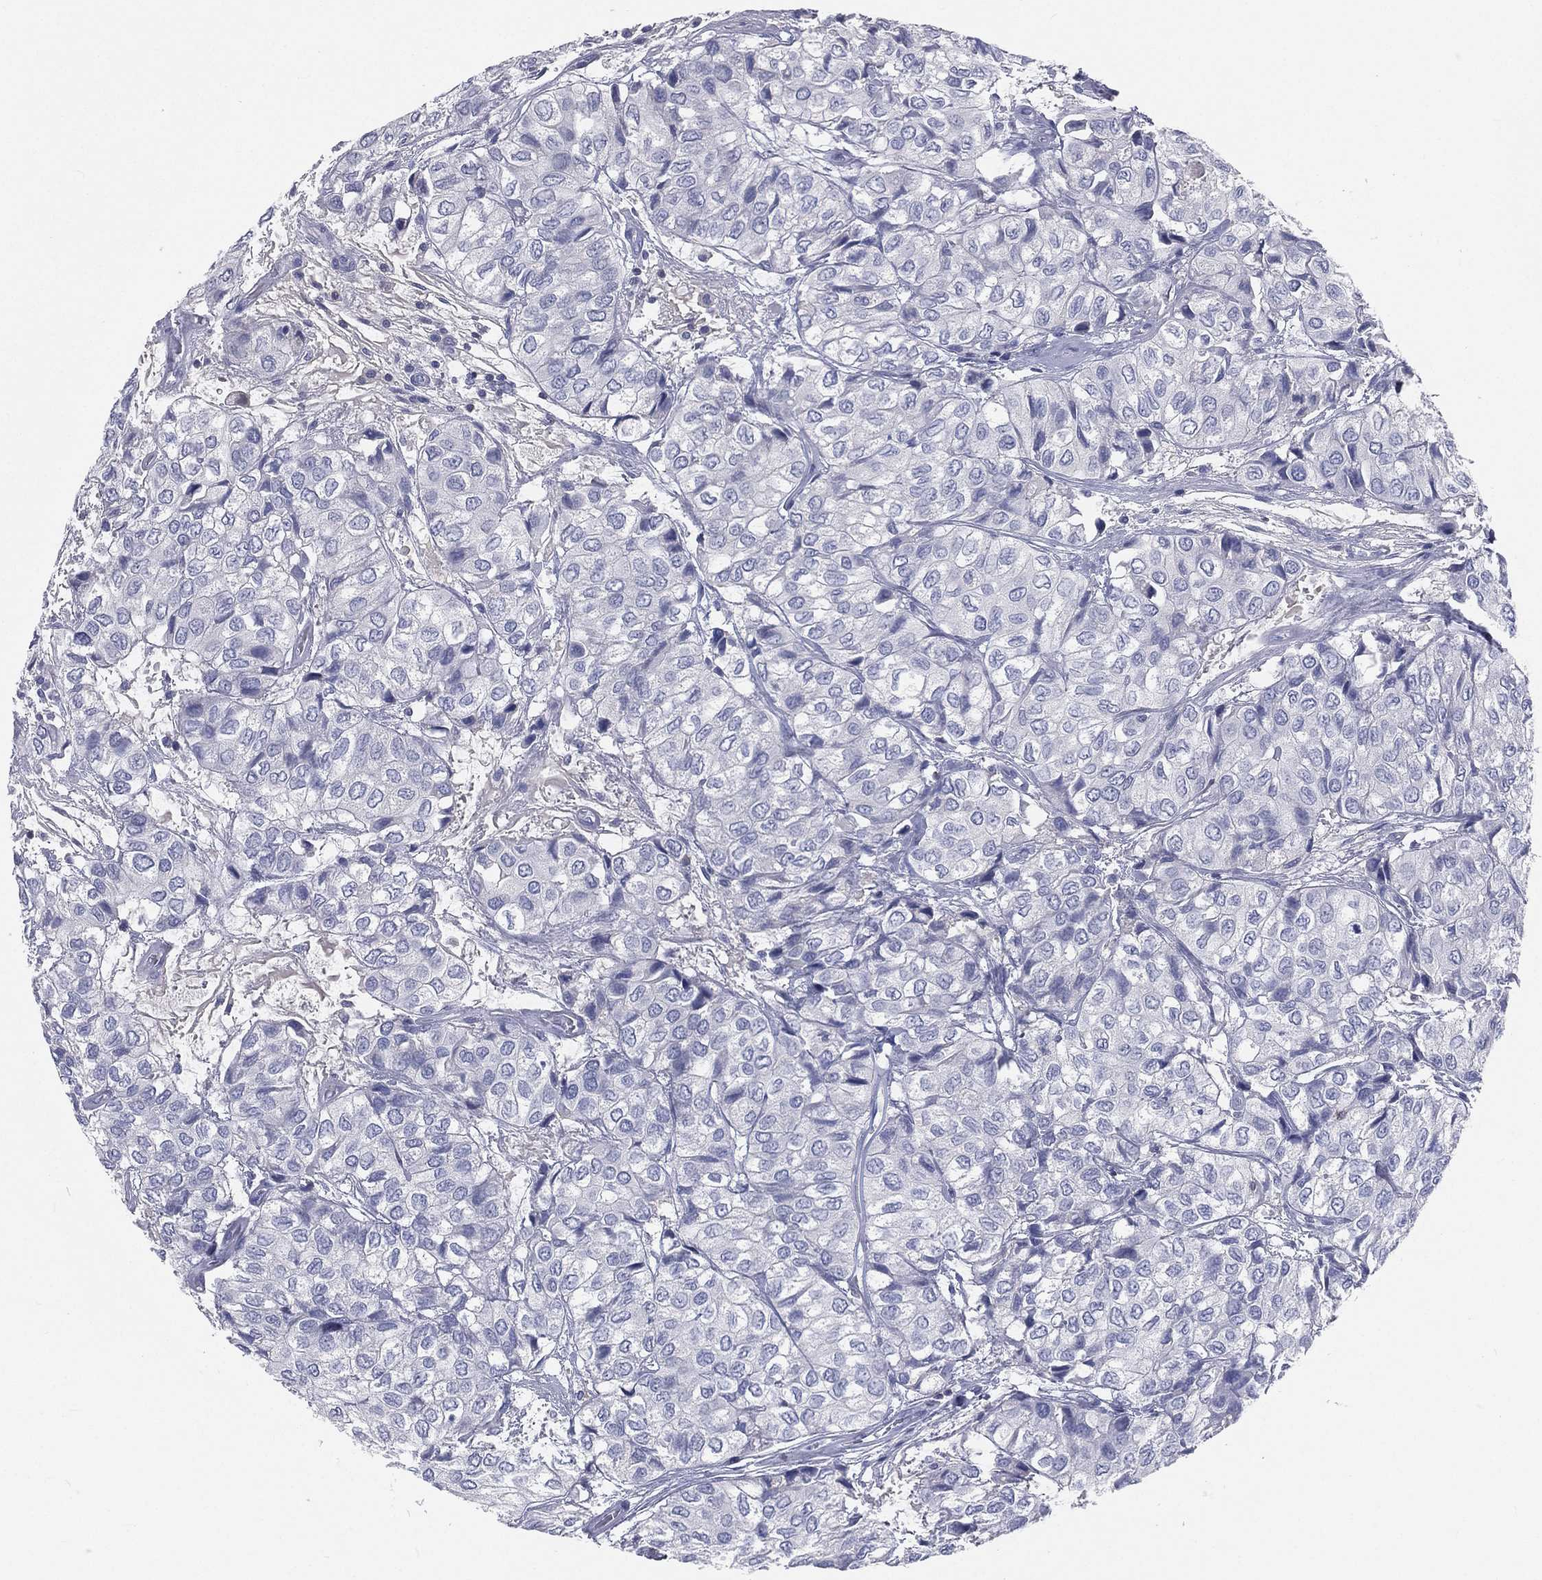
{"staining": {"intensity": "negative", "quantity": "none", "location": "none"}, "tissue": "urothelial cancer", "cell_type": "Tumor cells", "image_type": "cancer", "snomed": [{"axis": "morphology", "description": "Urothelial carcinoma, High grade"}, {"axis": "topography", "description": "Urinary bladder"}], "caption": "This is a photomicrograph of immunohistochemistry (IHC) staining of urothelial carcinoma (high-grade), which shows no positivity in tumor cells. (DAB (3,3'-diaminobenzidine) immunohistochemistry with hematoxylin counter stain).", "gene": "CD3D", "patient": {"sex": "male", "age": 73}}